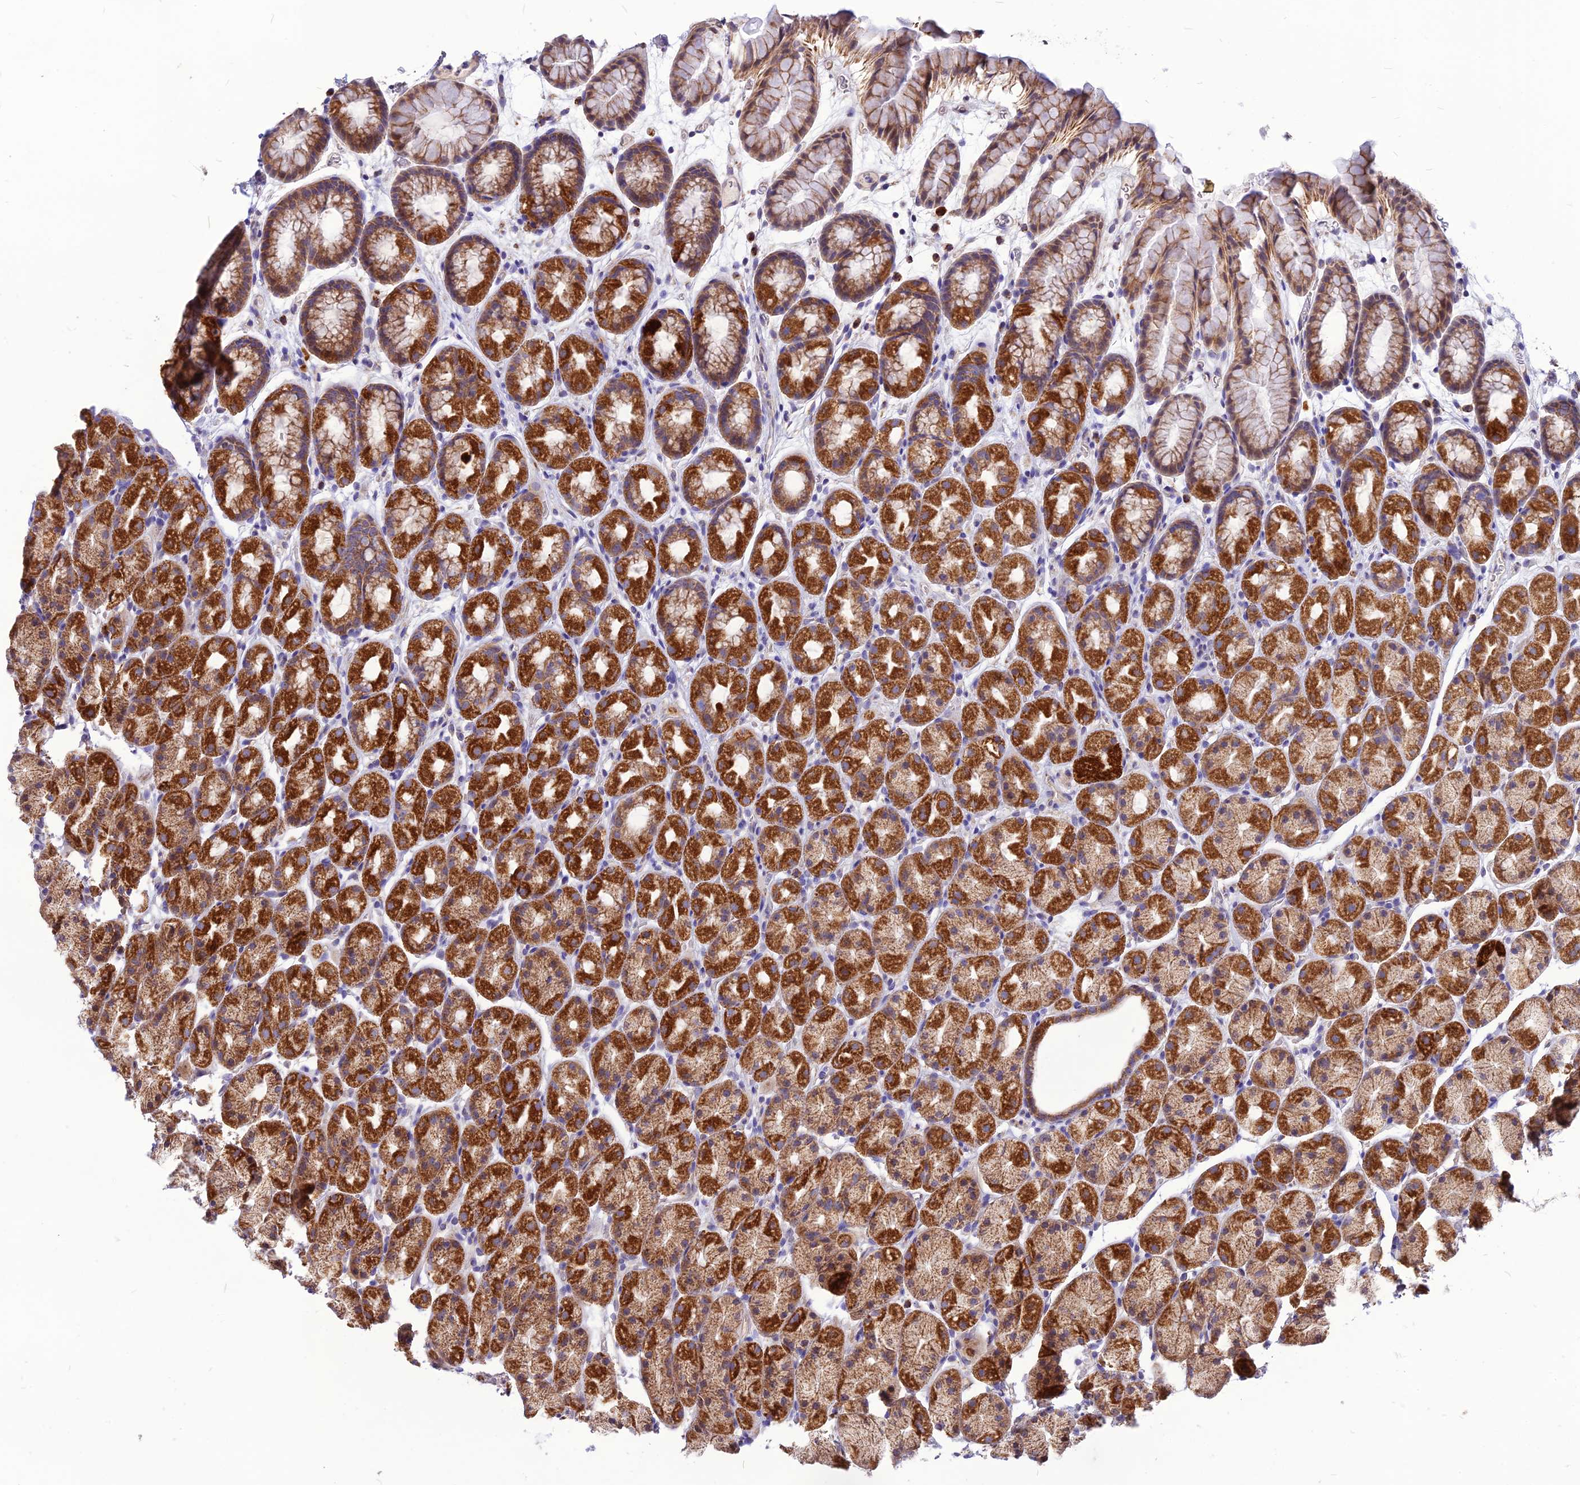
{"staining": {"intensity": "strong", "quantity": ">75%", "location": "cytoplasmic/membranous"}, "tissue": "stomach", "cell_type": "Glandular cells", "image_type": "normal", "snomed": [{"axis": "morphology", "description": "Normal tissue, NOS"}, {"axis": "topography", "description": "Stomach, upper"}, {"axis": "topography", "description": "Stomach"}], "caption": "Immunohistochemical staining of unremarkable stomach reveals strong cytoplasmic/membranous protein positivity in about >75% of glandular cells.", "gene": "ECI1", "patient": {"sex": "male", "age": 47}}